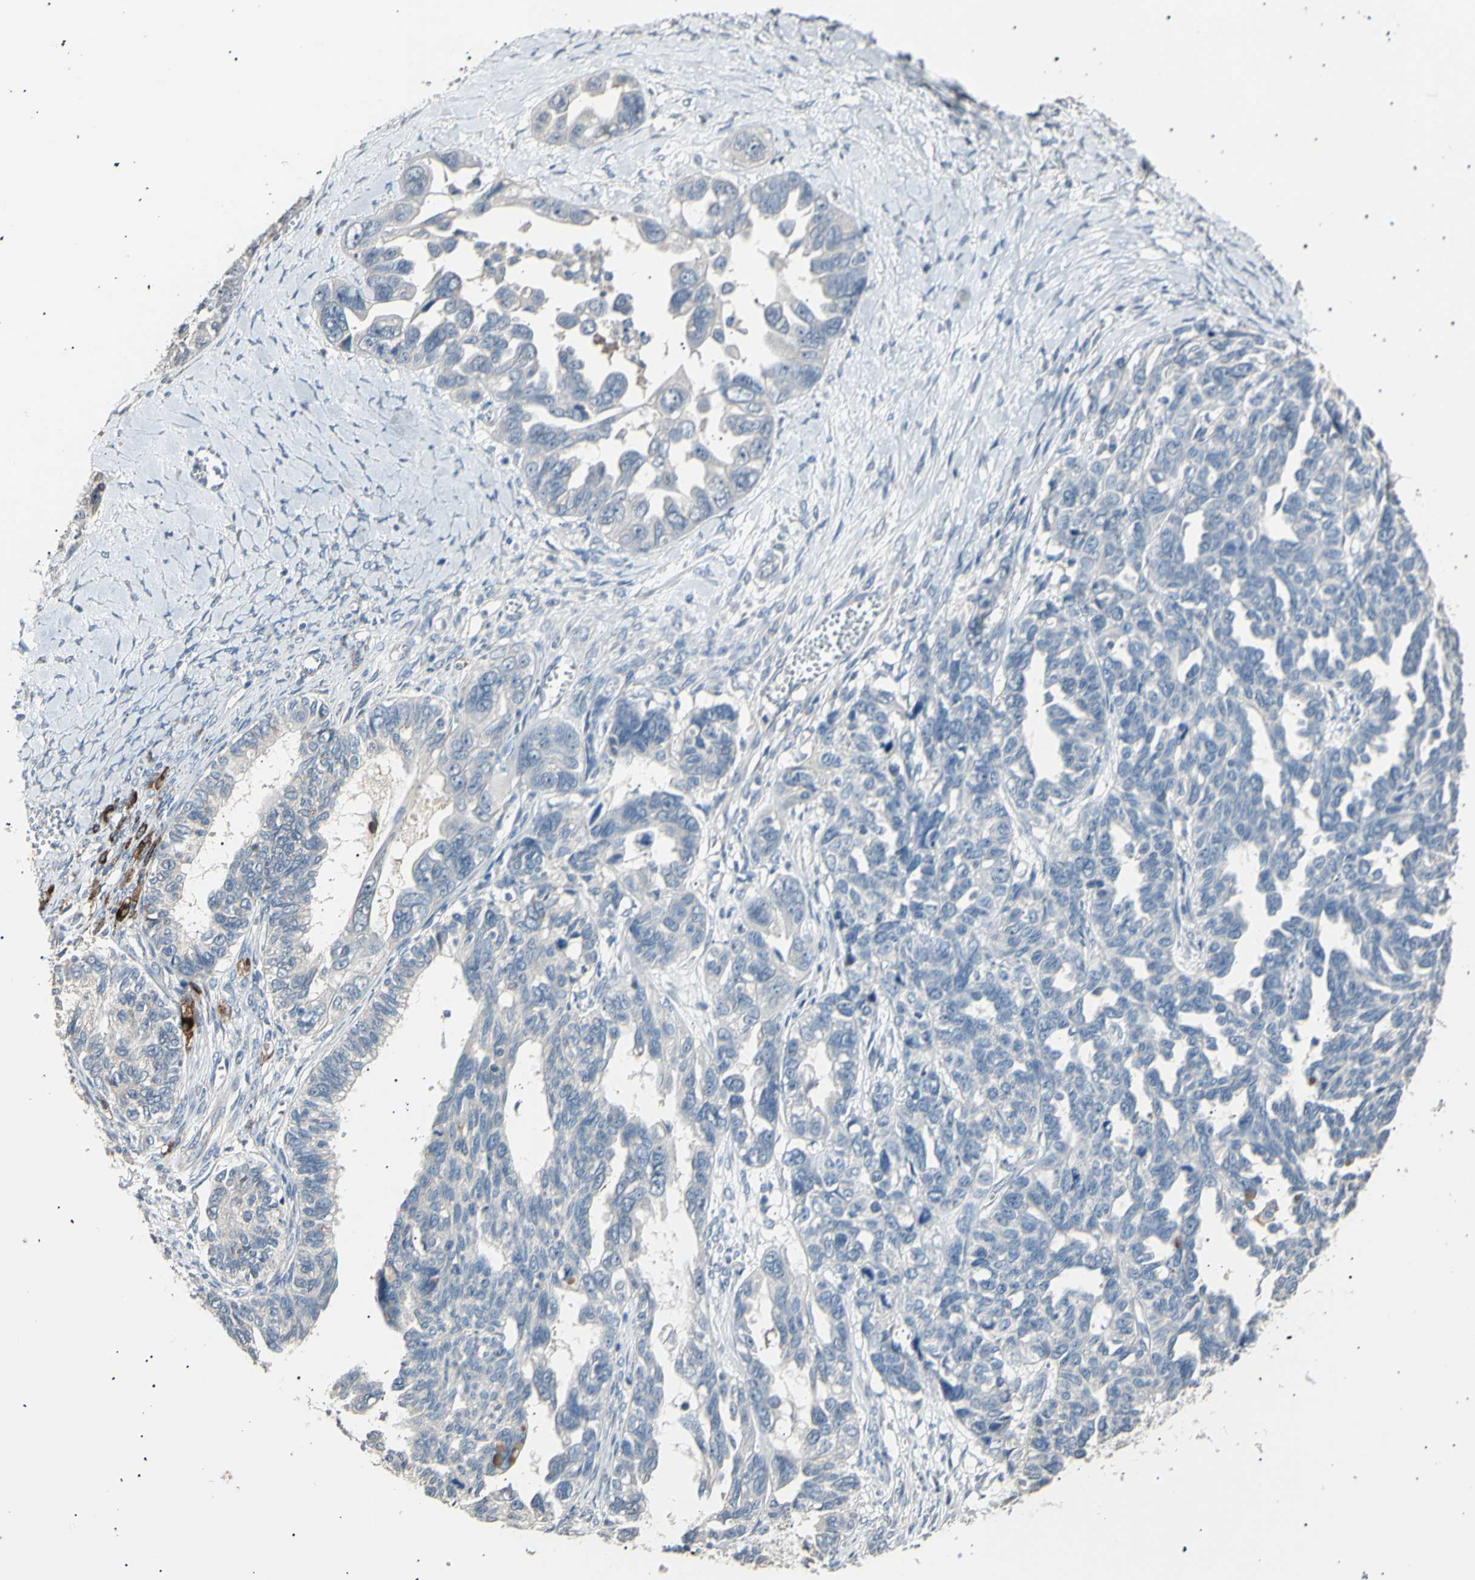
{"staining": {"intensity": "negative", "quantity": "none", "location": "none"}, "tissue": "ovarian cancer", "cell_type": "Tumor cells", "image_type": "cancer", "snomed": [{"axis": "morphology", "description": "Cystadenocarcinoma, serous, NOS"}, {"axis": "topography", "description": "Ovary"}], "caption": "Human serous cystadenocarcinoma (ovarian) stained for a protein using immunohistochemistry (IHC) reveals no expression in tumor cells.", "gene": "LDLR", "patient": {"sex": "female", "age": 79}}